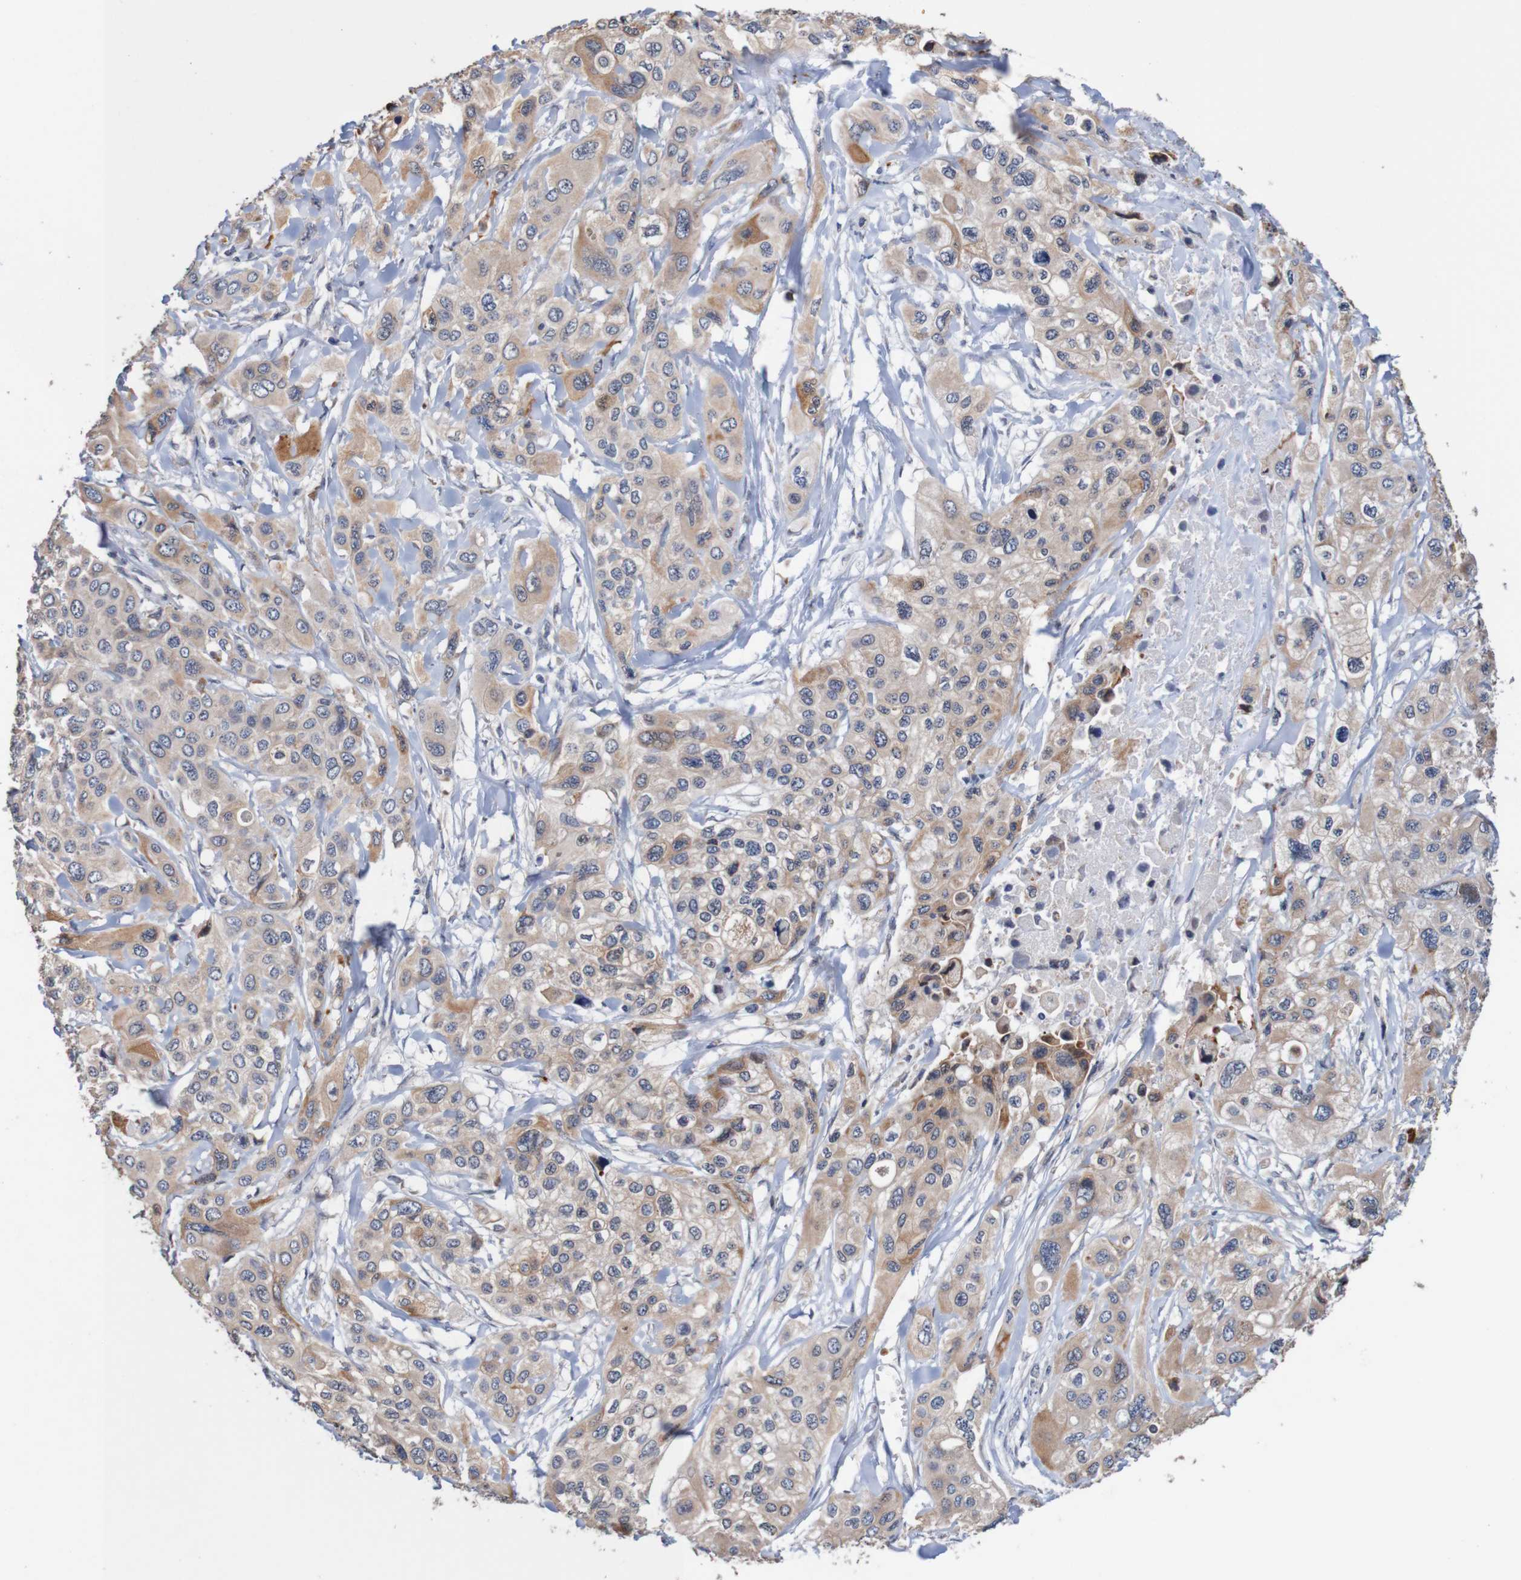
{"staining": {"intensity": "moderate", "quantity": "25%-75%", "location": "cytoplasmic/membranous"}, "tissue": "pancreatic cancer", "cell_type": "Tumor cells", "image_type": "cancer", "snomed": [{"axis": "morphology", "description": "Adenocarcinoma, NOS"}, {"axis": "topography", "description": "Pancreas"}], "caption": "Immunohistochemical staining of adenocarcinoma (pancreatic) shows medium levels of moderate cytoplasmic/membranous protein expression in about 25%-75% of tumor cells. (DAB = brown stain, brightfield microscopy at high magnification).", "gene": "FIBP", "patient": {"sex": "male", "age": 73}}